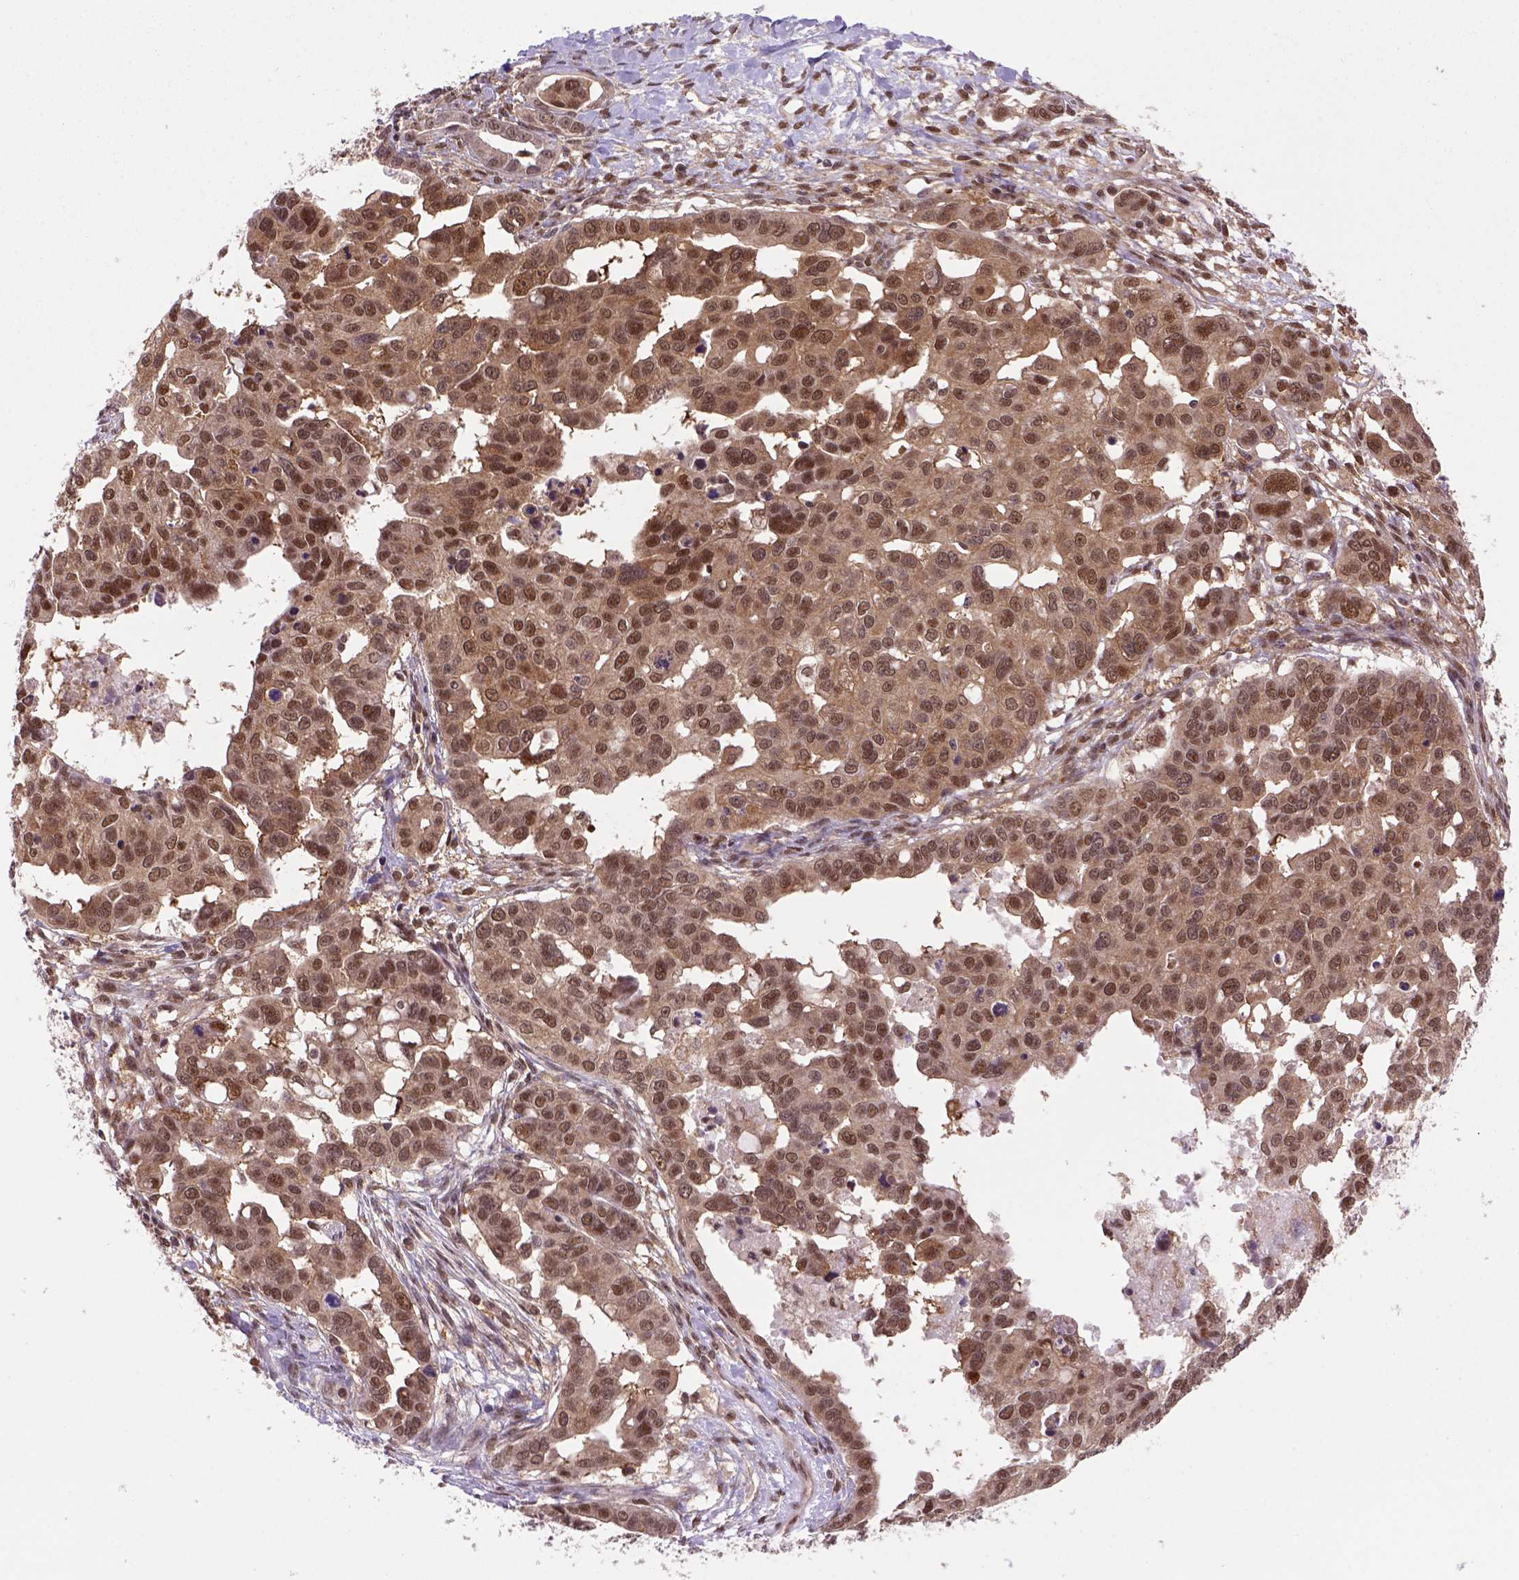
{"staining": {"intensity": "strong", "quantity": ">75%", "location": "cytoplasmic/membranous,nuclear"}, "tissue": "ovarian cancer", "cell_type": "Tumor cells", "image_type": "cancer", "snomed": [{"axis": "morphology", "description": "Carcinoma, endometroid"}, {"axis": "topography", "description": "Ovary"}], "caption": "Brown immunohistochemical staining in ovarian cancer reveals strong cytoplasmic/membranous and nuclear positivity in about >75% of tumor cells. The protein is shown in brown color, while the nuclei are stained blue.", "gene": "PSMC2", "patient": {"sex": "female", "age": 78}}